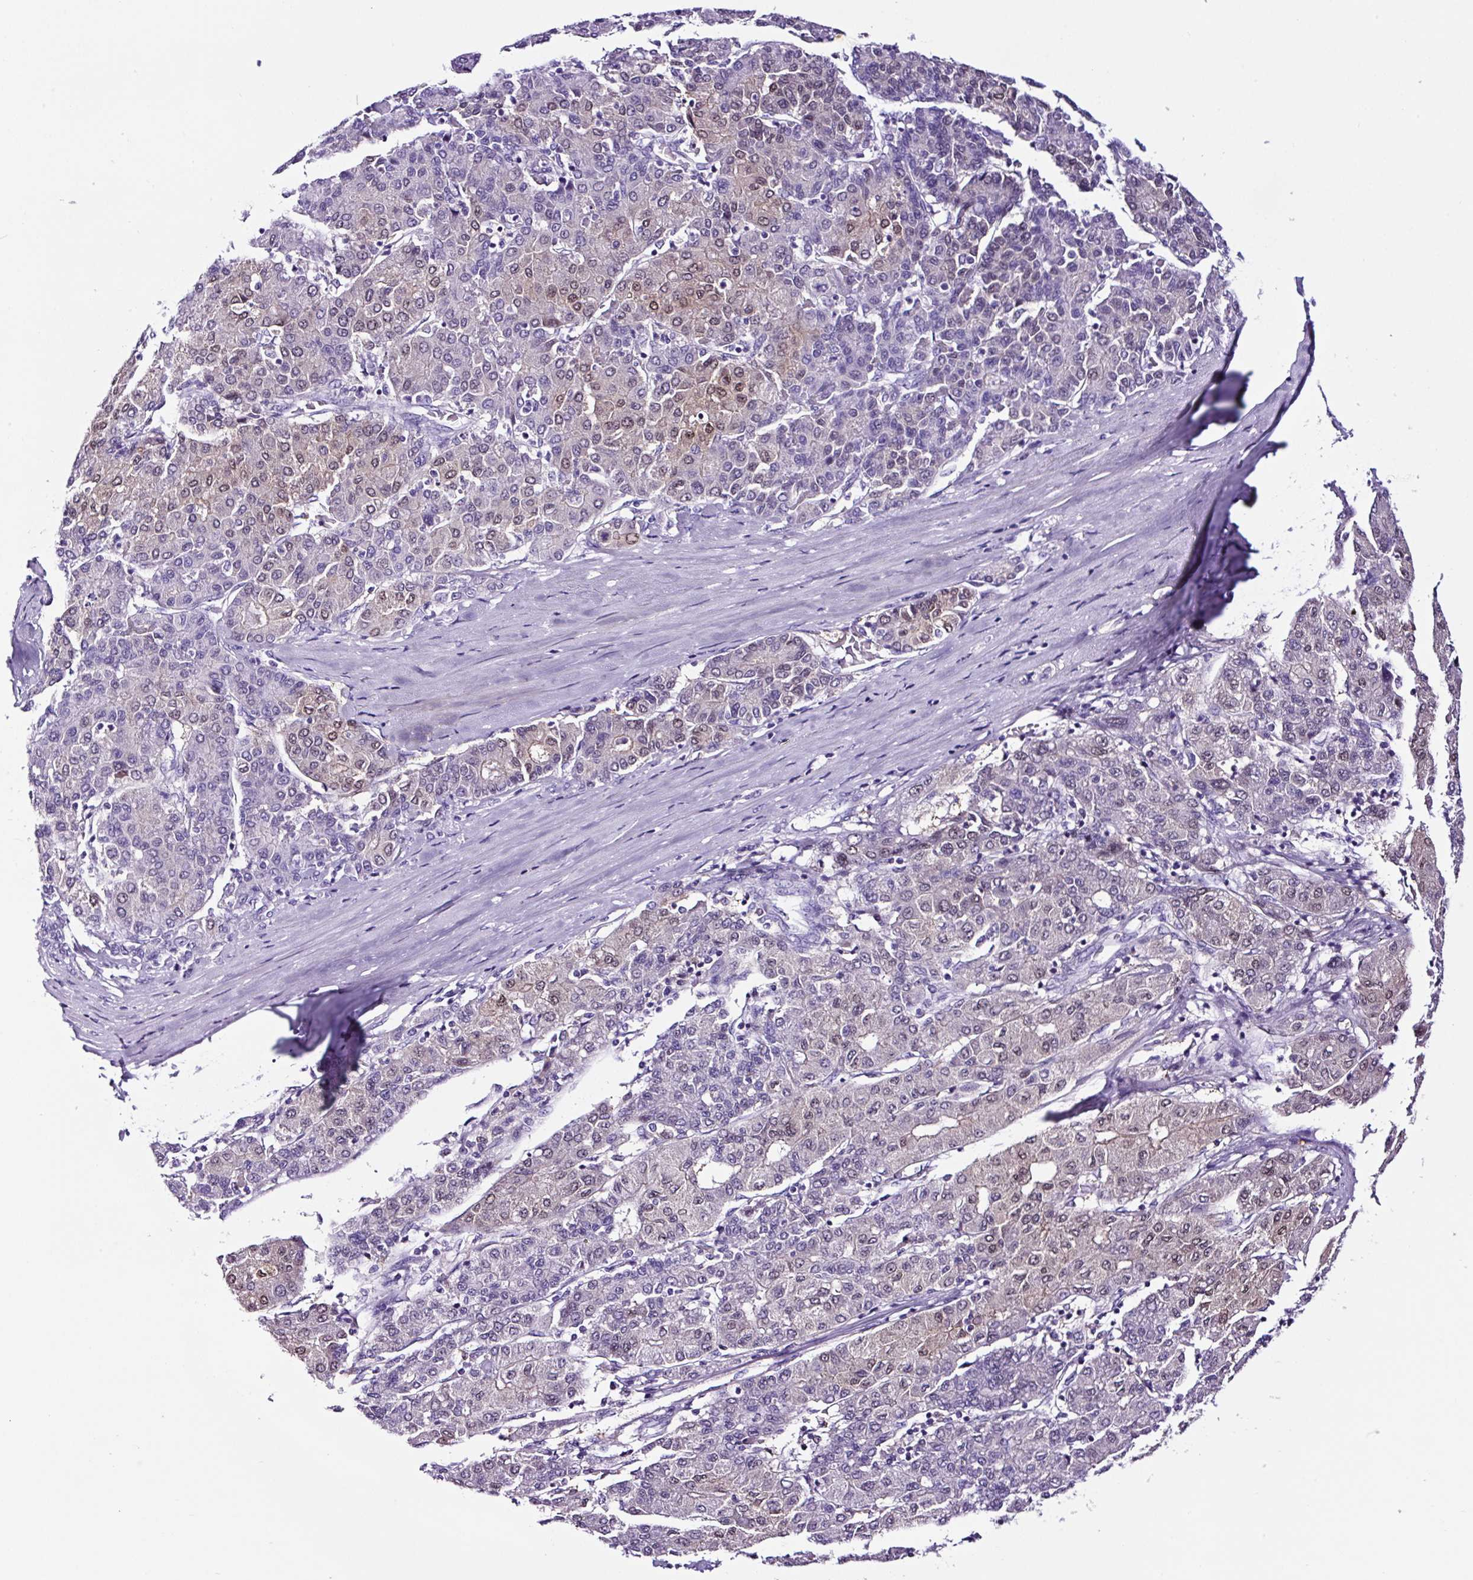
{"staining": {"intensity": "moderate", "quantity": "<25%", "location": "nuclear"}, "tissue": "liver cancer", "cell_type": "Tumor cells", "image_type": "cancer", "snomed": [{"axis": "morphology", "description": "Carcinoma, Hepatocellular, NOS"}, {"axis": "topography", "description": "Liver"}], "caption": "Liver cancer was stained to show a protein in brown. There is low levels of moderate nuclear expression in about <25% of tumor cells.", "gene": "TAFA3", "patient": {"sex": "male", "age": 65}}